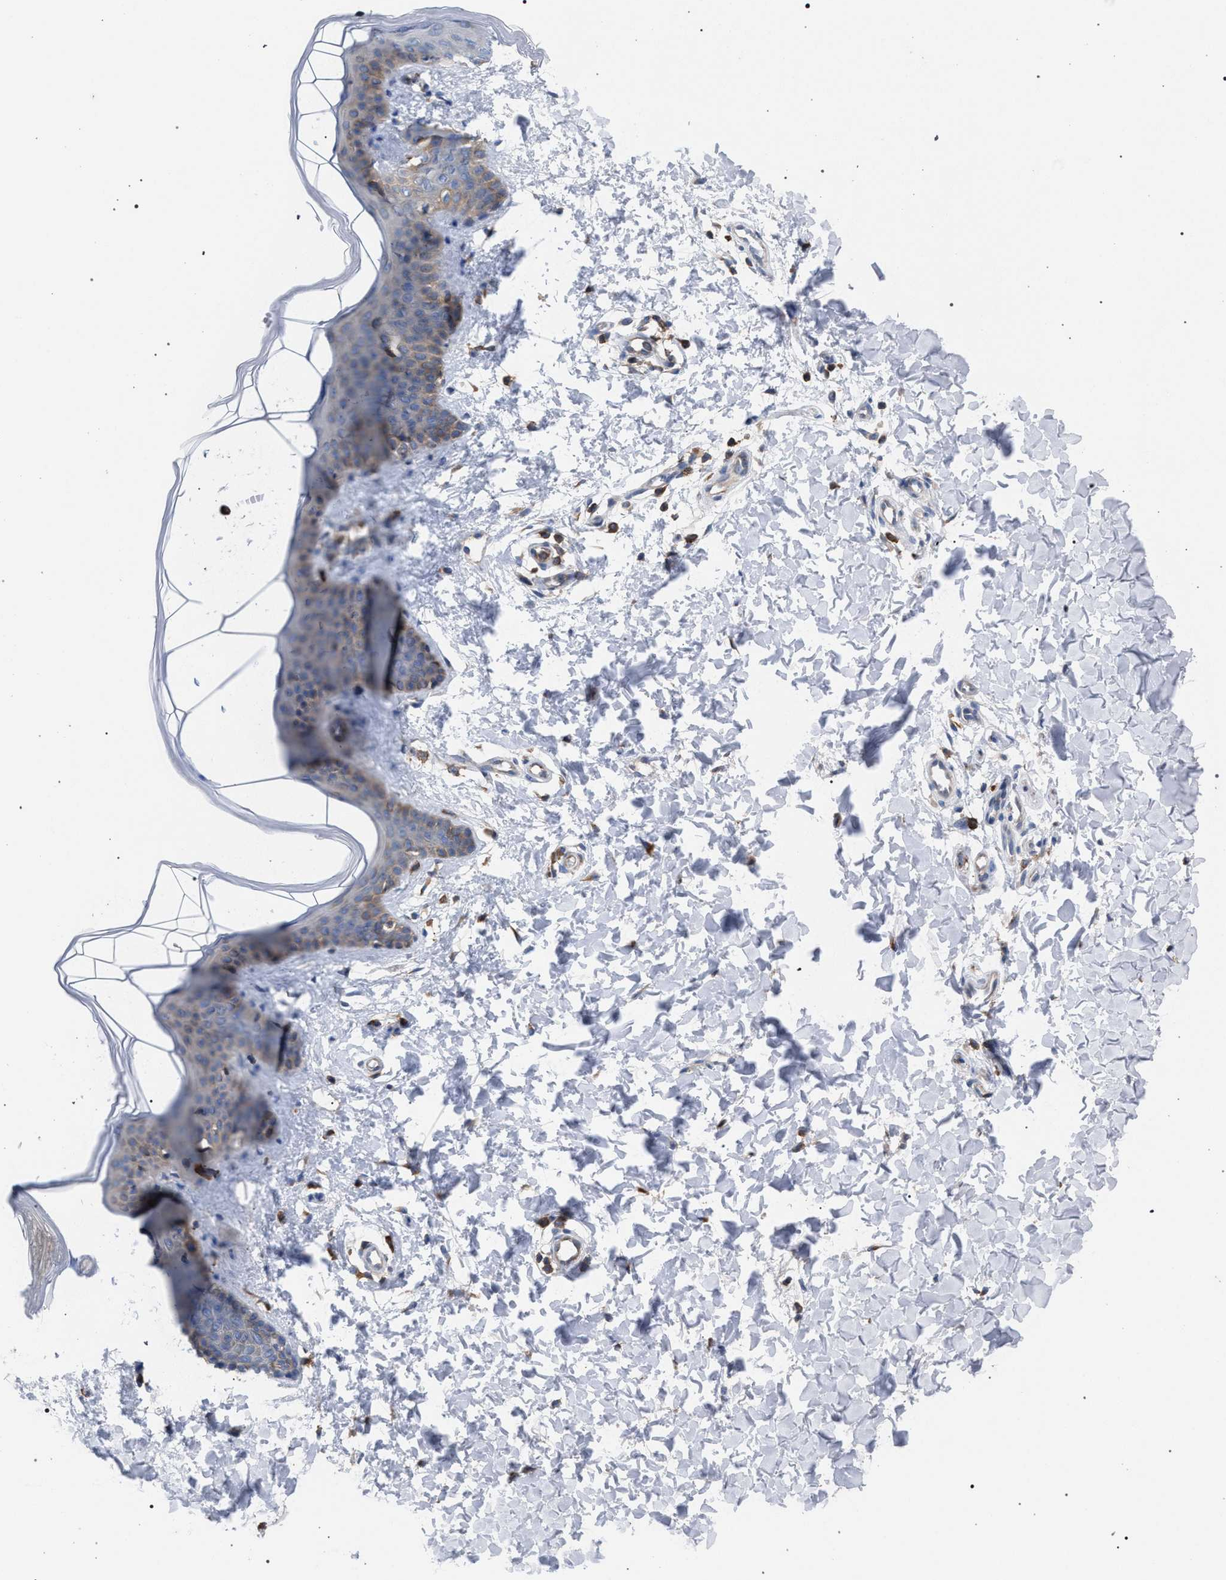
{"staining": {"intensity": "moderate", "quantity": ">75%", "location": "cytoplasmic/membranous"}, "tissue": "skin", "cell_type": "Fibroblasts", "image_type": "normal", "snomed": [{"axis": "morphology", "description": "Normal tissue, NOS"}, {"axis": "topography", "description": "Skin"}], "caption": "DAB immunohistochemical staining of unremarkable skin displays moderate cytoplasmic/membranous protein expression in about >75% of fibroblasts. The protein is shown in brown color, while the nuclei are stained blue.", "gene": "CDR2L", "patient": {"sex": "female", "age": 17}}